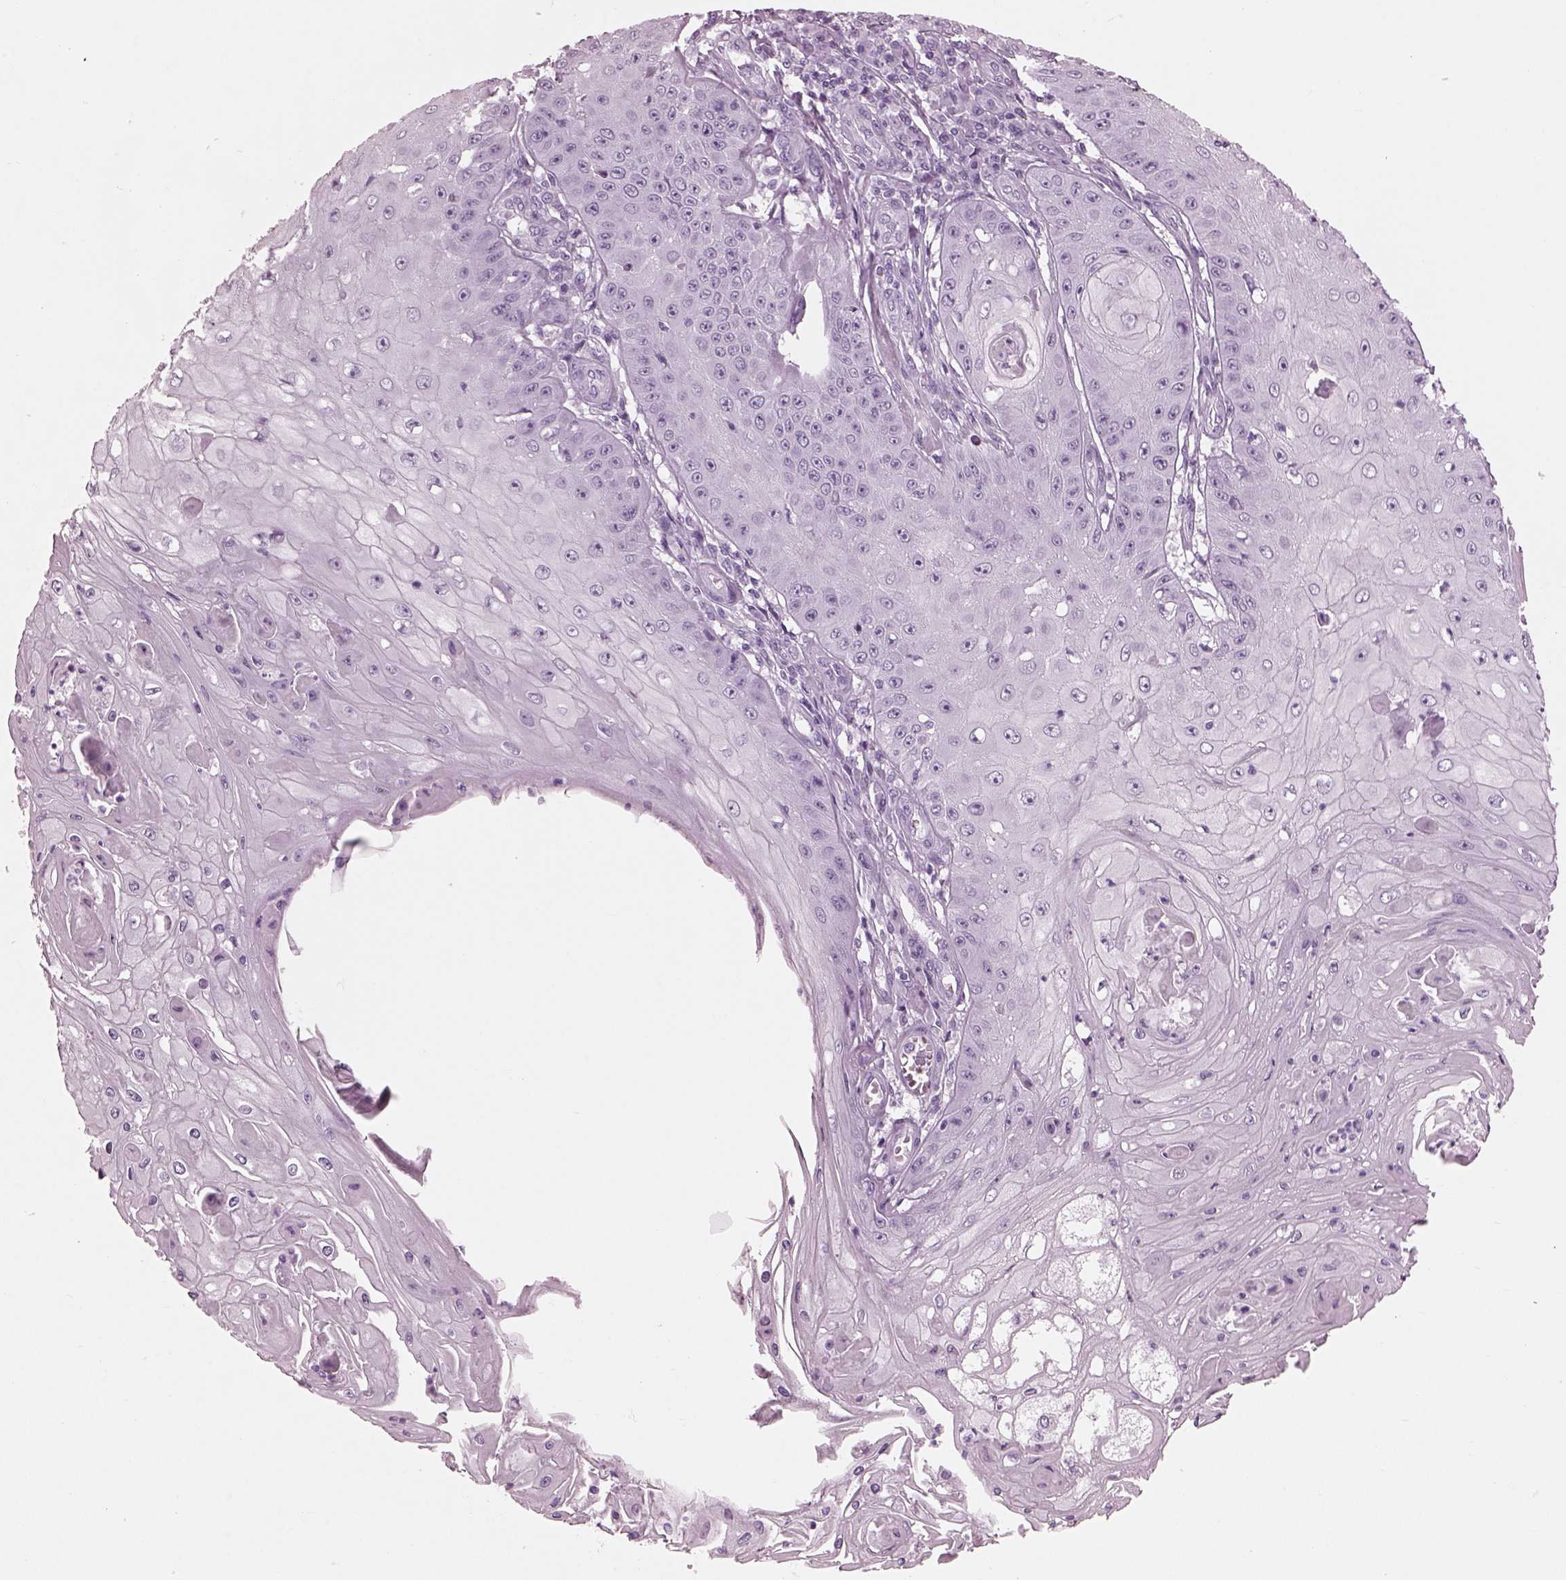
{"staining": {"intensity": "negative", "quantity": "none", "location": "none"}, "tissue": "skin cancer", "cell_type": "Tumor cells", "image_type": "cancer", "snomed": [{"axis": "morphology", "description": "Squamous cell carcinoma, NOS"}, {"axis": "topography", "description": "Skin"}], "caption": "Photomicrograph shows no significant protein expression in tumor cells of skin cancer. The staining was performed using DAB (3,3'-diaminobenzidine) to visualize the protein expression in brown, while the nuclei were stained in blue with hematoxylin (Magnification: 20x).", "gene": "HYDIN", "patient": {"sex": "male", "age": 70}}